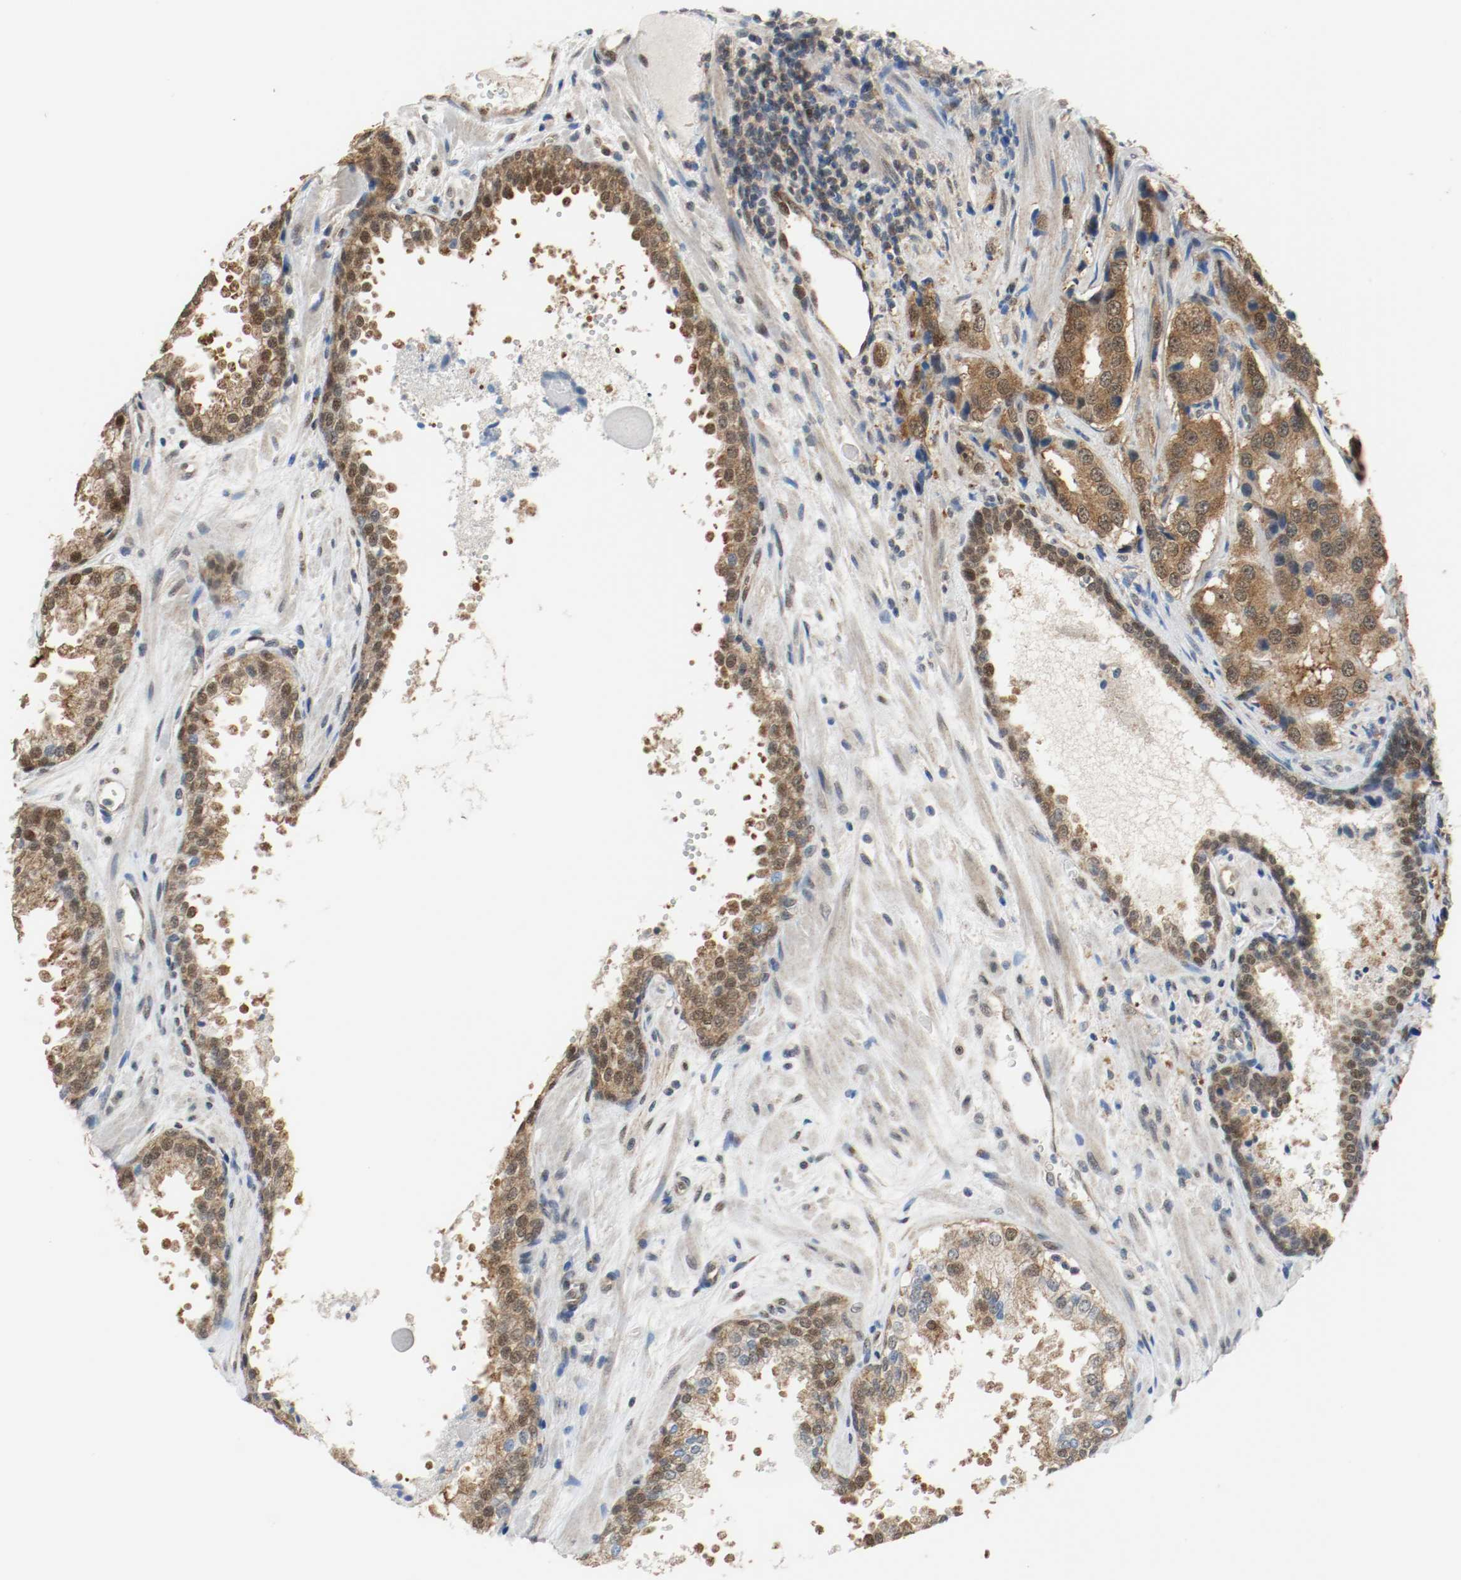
{"staining": {"intensity": "strong", "quantity": ">75%", "location": "cytoplasmic/membranous,nuclear"}, "tissue": "prostate cancer", "cell_type": "Tumor cells", "image_type": "cancer", "snomed": [{"axis": "morphology", "description": "Adenocarcinoma, High grade"}, {"axis": "topography", "description": "Prostate"}], "caption": "Human adenocarcinoma (high-grade) (prostate) stained for a protein (brown) exhibits strong cytoplasmic/membranous and nuclear positive positivity in approximately >75% of tumor cells.", "gene": "PPME1", "patient": {"sex": "male", "age": 58}}